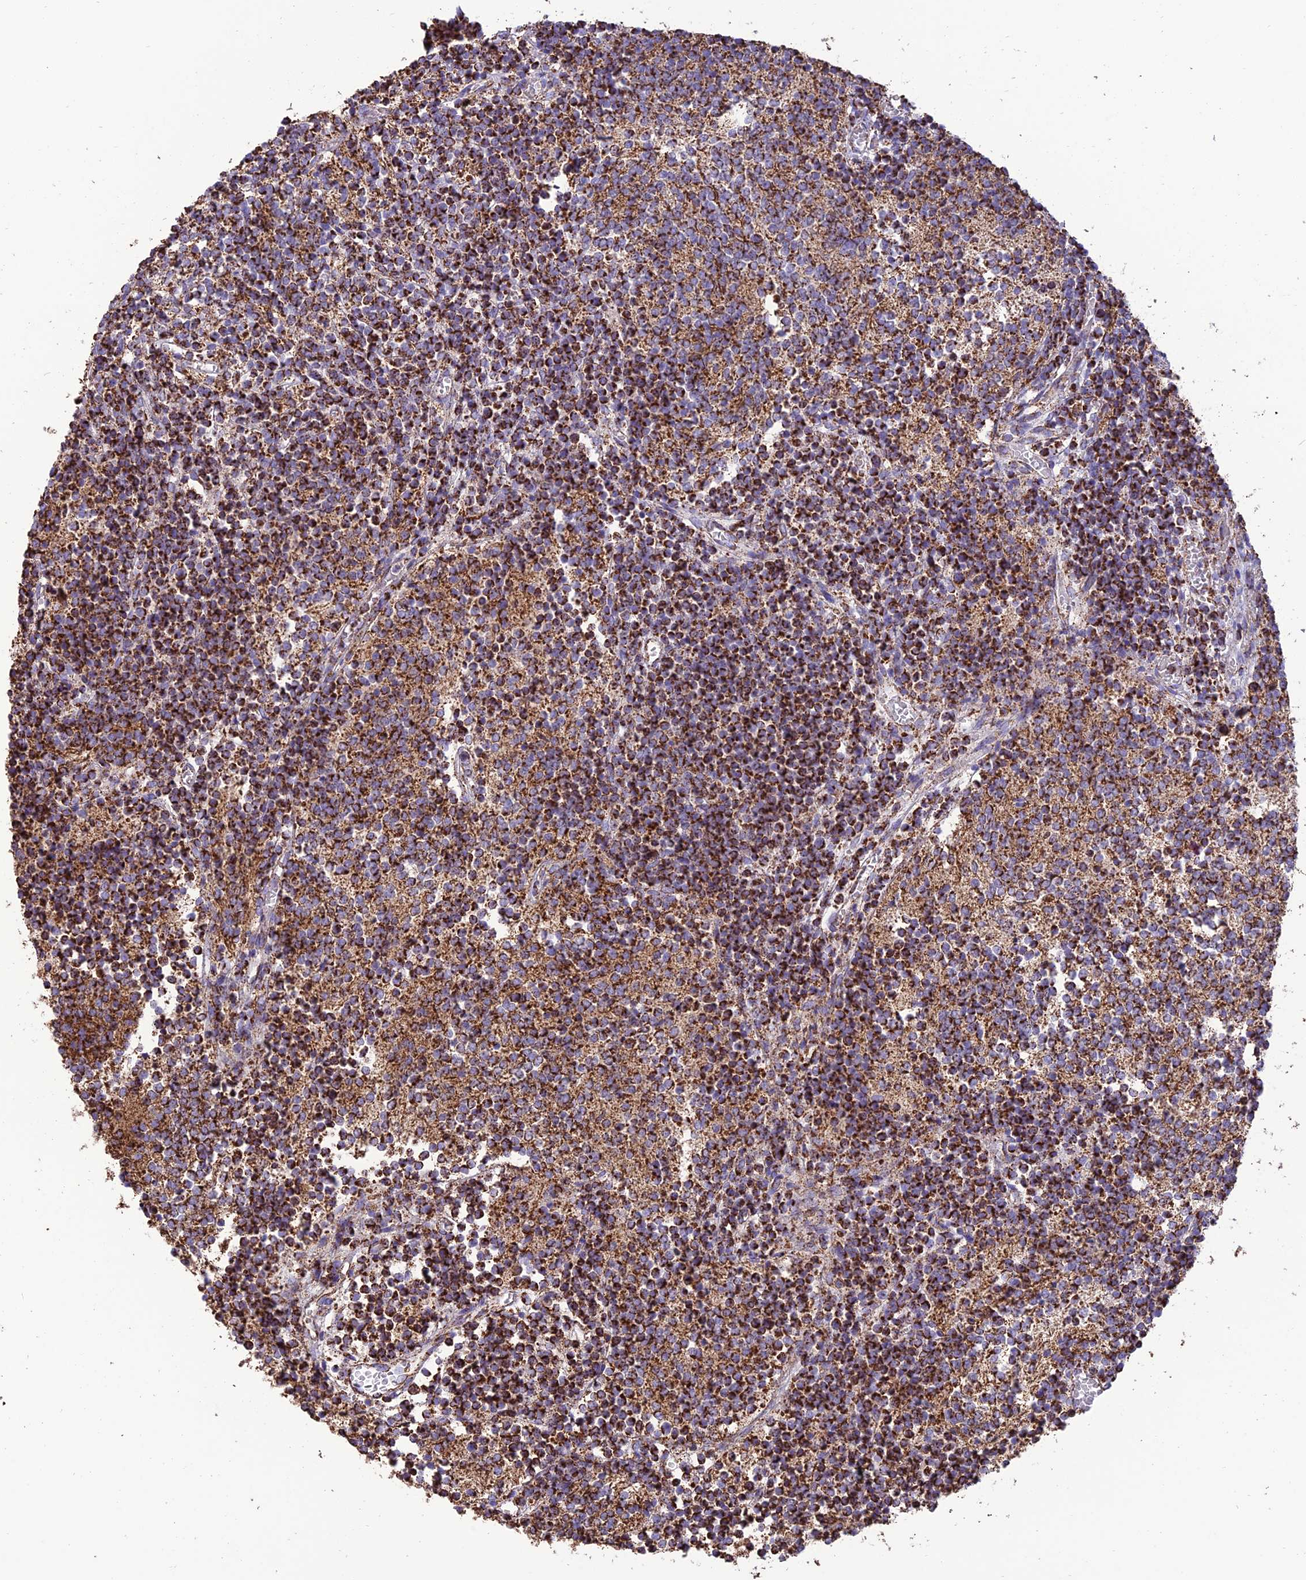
{"staining": {"intensity": "strong", "quantity": ">75%", "location": "cytoplasmic/membranous"}, "tissue": "glioma", "cell_type": "Tumor cells", "image_type": "cancer", "snomed": [{"axis": "morphology", "description": "Glioma, malignant, Low grade"}, {"axis": "topography", "description": "Brain"}], "caption": "A brown stain shows strong cytoplasmic/membranous positivity of a protein in glioma tumor cells.", "gene": "NDUFAF1", "patient": {"sex": "female", "age": 1}}